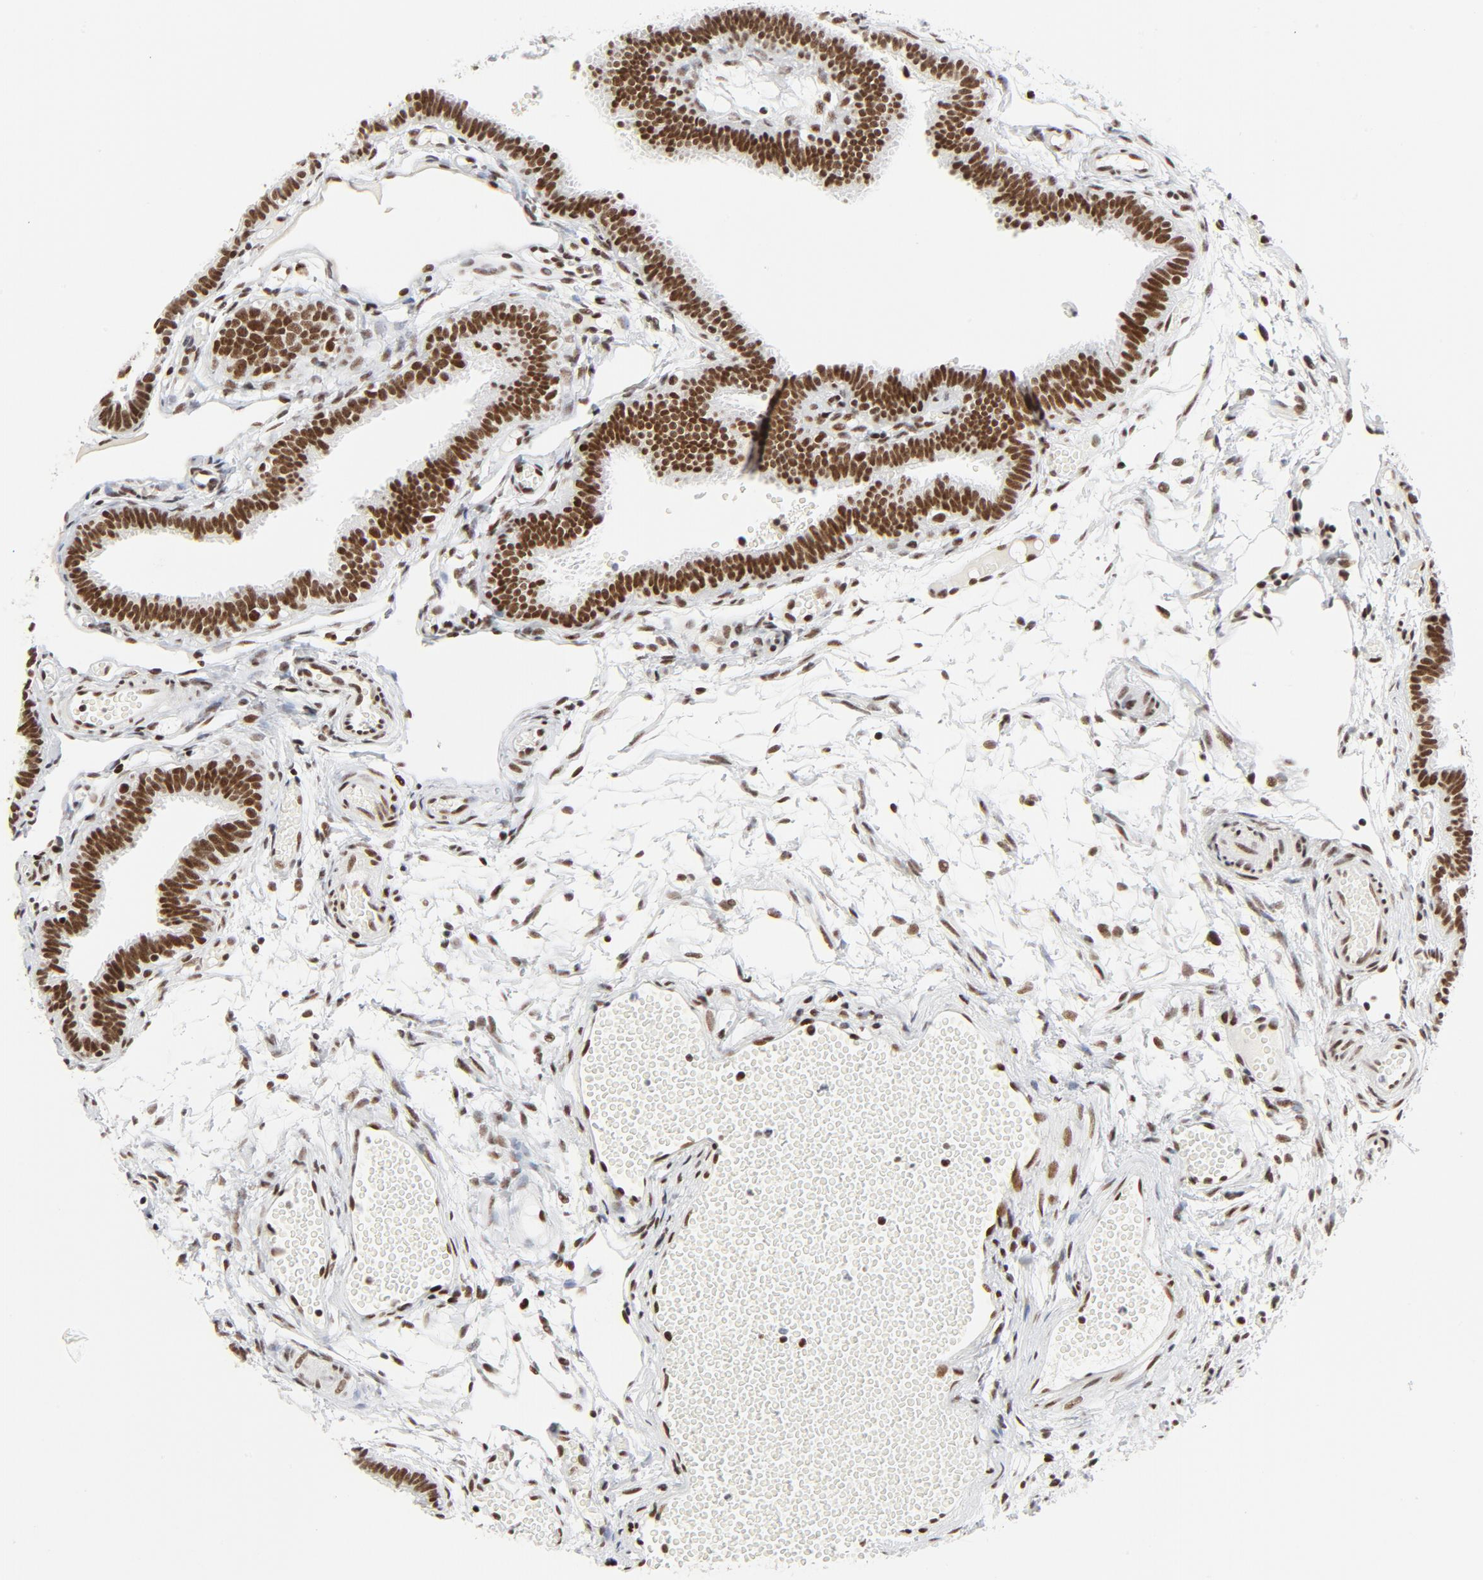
{"staining": {"intensity": "moderate", "quantity": ">75%", "location": "nuclear"}, "tissue": "fallopian tube", "cell_type": "Glandular cells", "image_type": "normal", "snomed": [{"axis": "morphology", "description": "Normal tissue, NOS"}, {"axis": "topography", "description": "Fallopian tube"}], "caption": "This is an image of immunohistochemistry staining of benign fallopian tube, which shows moderate expression in the nuclear of glandular cells.", "gene": "GTF2H1", "patient": {"sex": "female", "age": 29}}